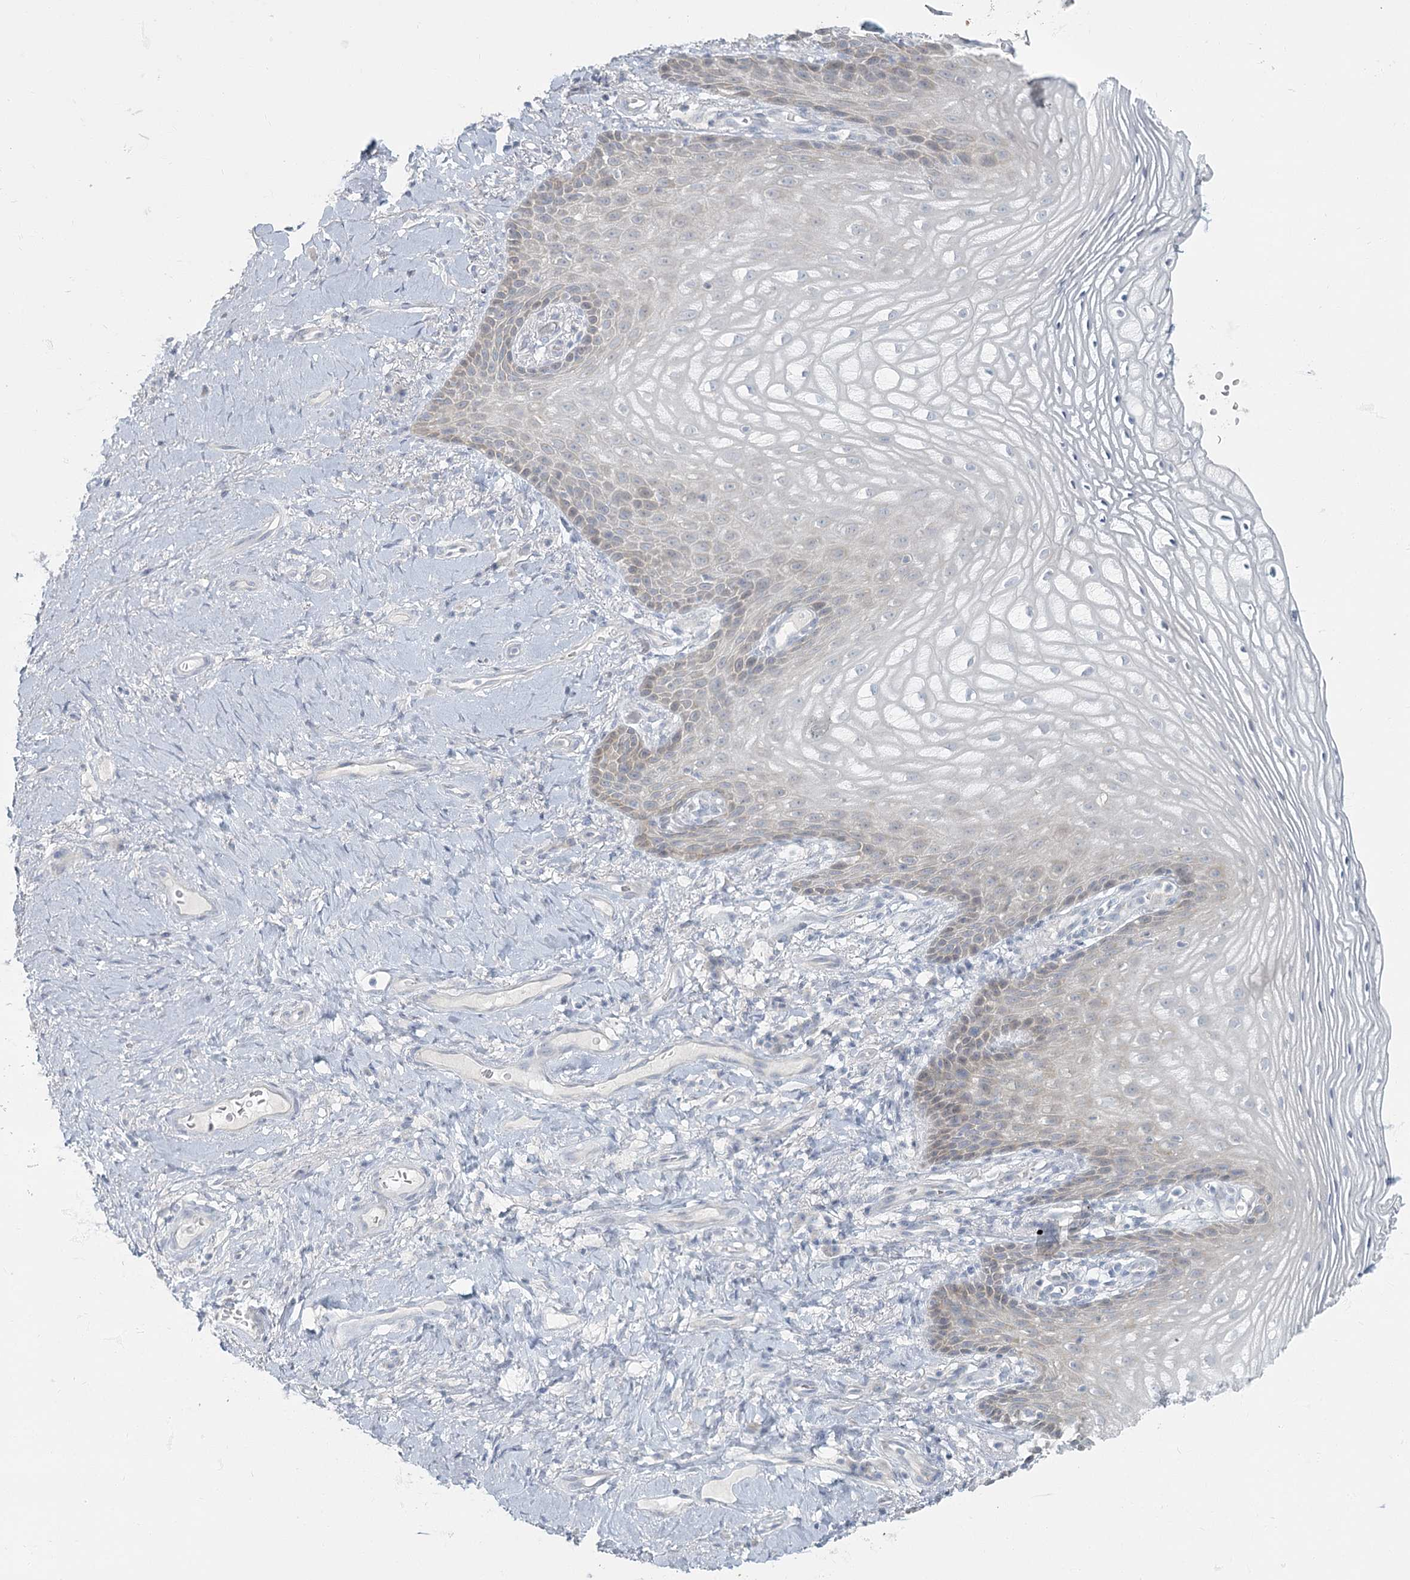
{"staining": {"intensity": "negative", "quantity": "none", "location": "none"}, "tissue": "vagina", "cell_type": "Squamous epithelial cells", "image_type": "normal", "snomed": [{"axis": "morphology", "description": "Normal tissue, NOS"}, {"axis": "topography", "description": "Vagina"}], "caption": "Squamous epithelial cells show no significant protein expression in benign vagina. Brightfield microscopy of immunohistochemistry (IHC) stained with DAB (3,3'-diaminobenzidine) (brown) and hematoxylin (blue), captured at high magnification.", "gene": "FAM110C", "patient": {"sex": "female", "age": 60}}